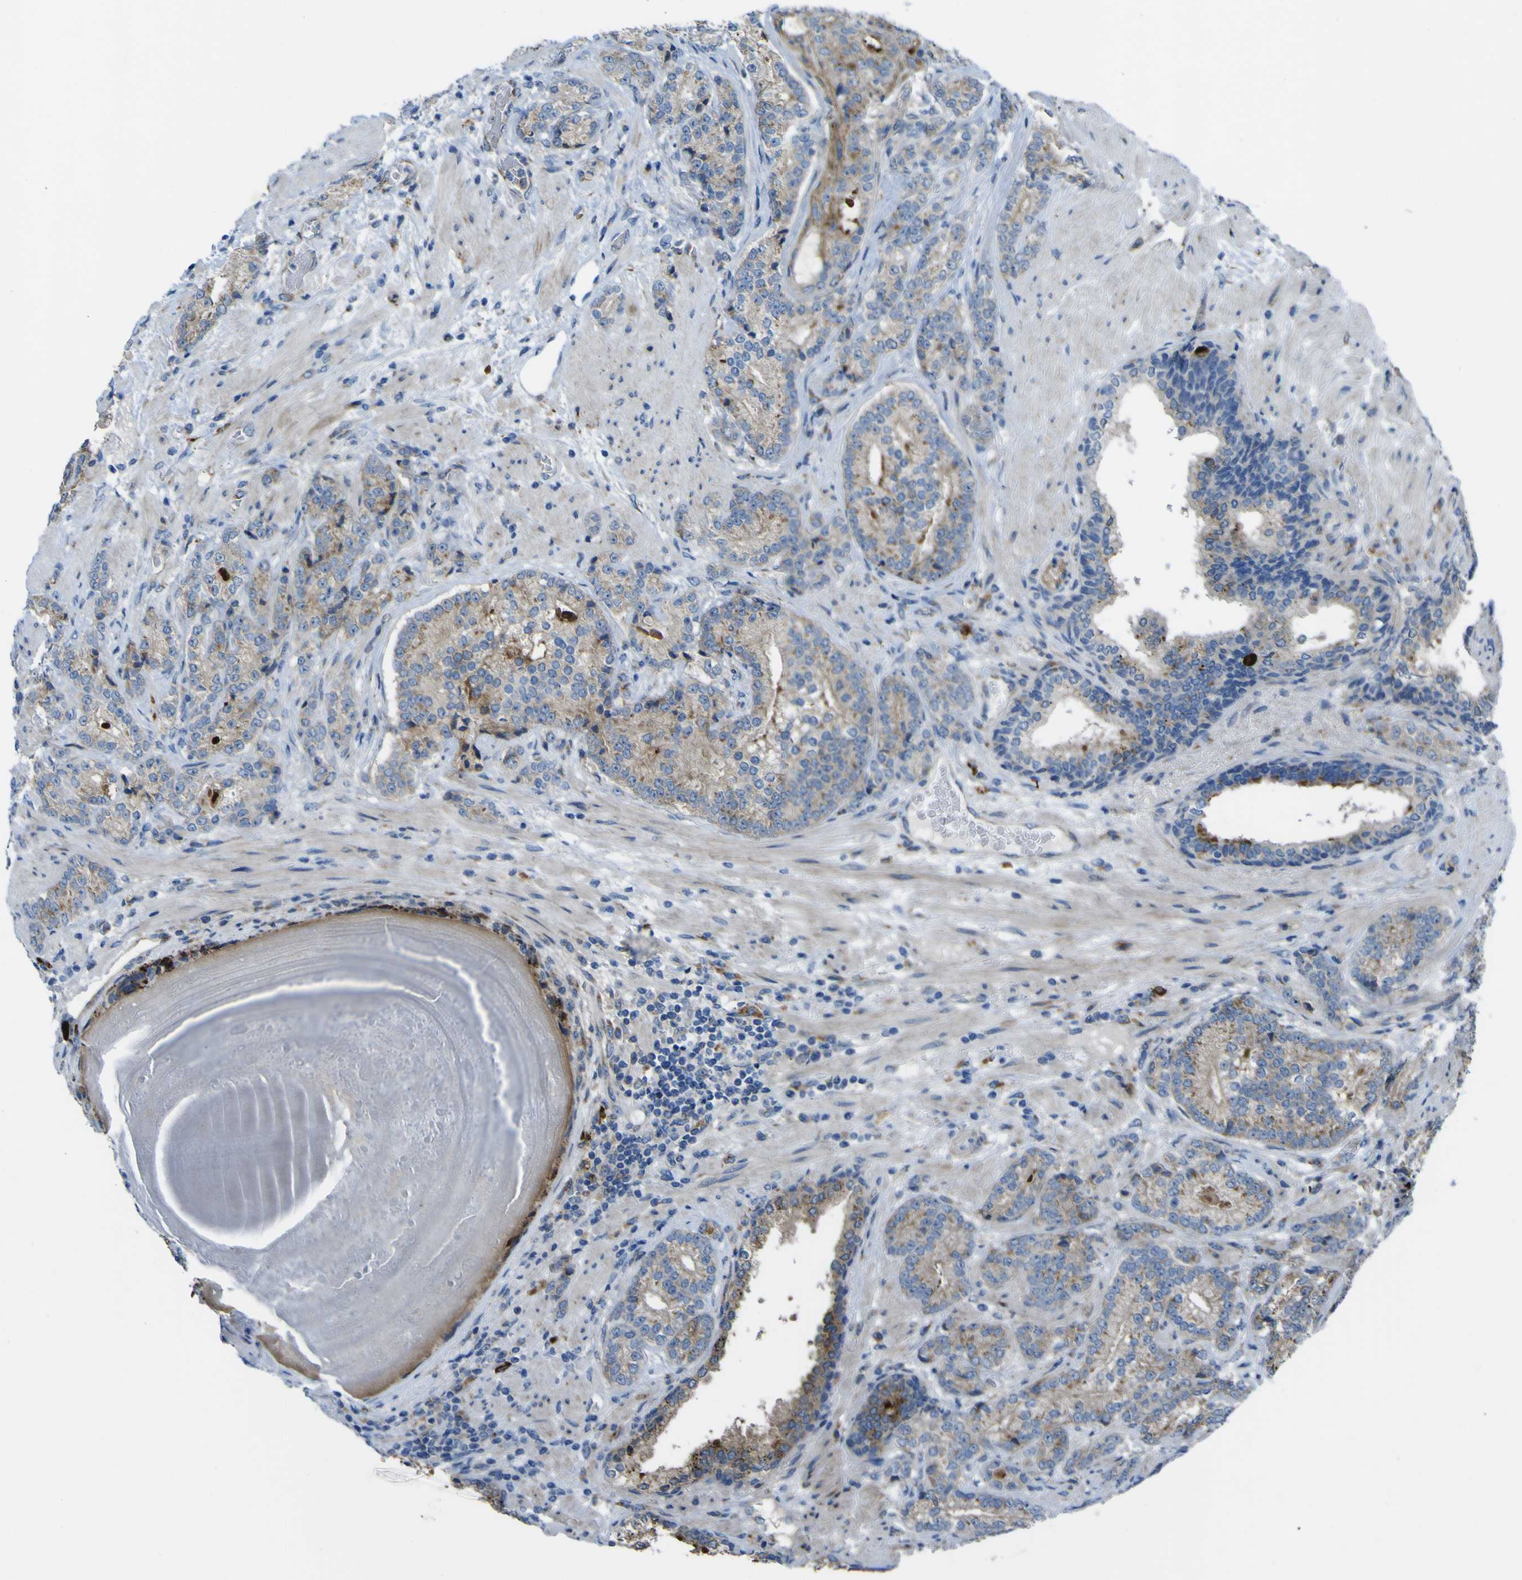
{"staining": {"intensity": "moderate", "quantity": ">75%", "location": "cytoplasmic/membranous"}, "tissue": "prostate cancer", "cell_type": "Tumor cells", "image_type": "cancer", "snomed": [{"axis": "morphology", "description": "Adenocarcinoma, High grade"}, {"axis": "topography", "description": "Prostate"}], "caption": "The micrograph reveals a brown stain indicating the presence of a protein in the cytoplasmic/membranous of tumor cells in prostate cancer (high-grade adenocarcinoma). Nuclei are stained in blue.", "gene": "CST3", "patient": {"sex": "male", "age": 61}}